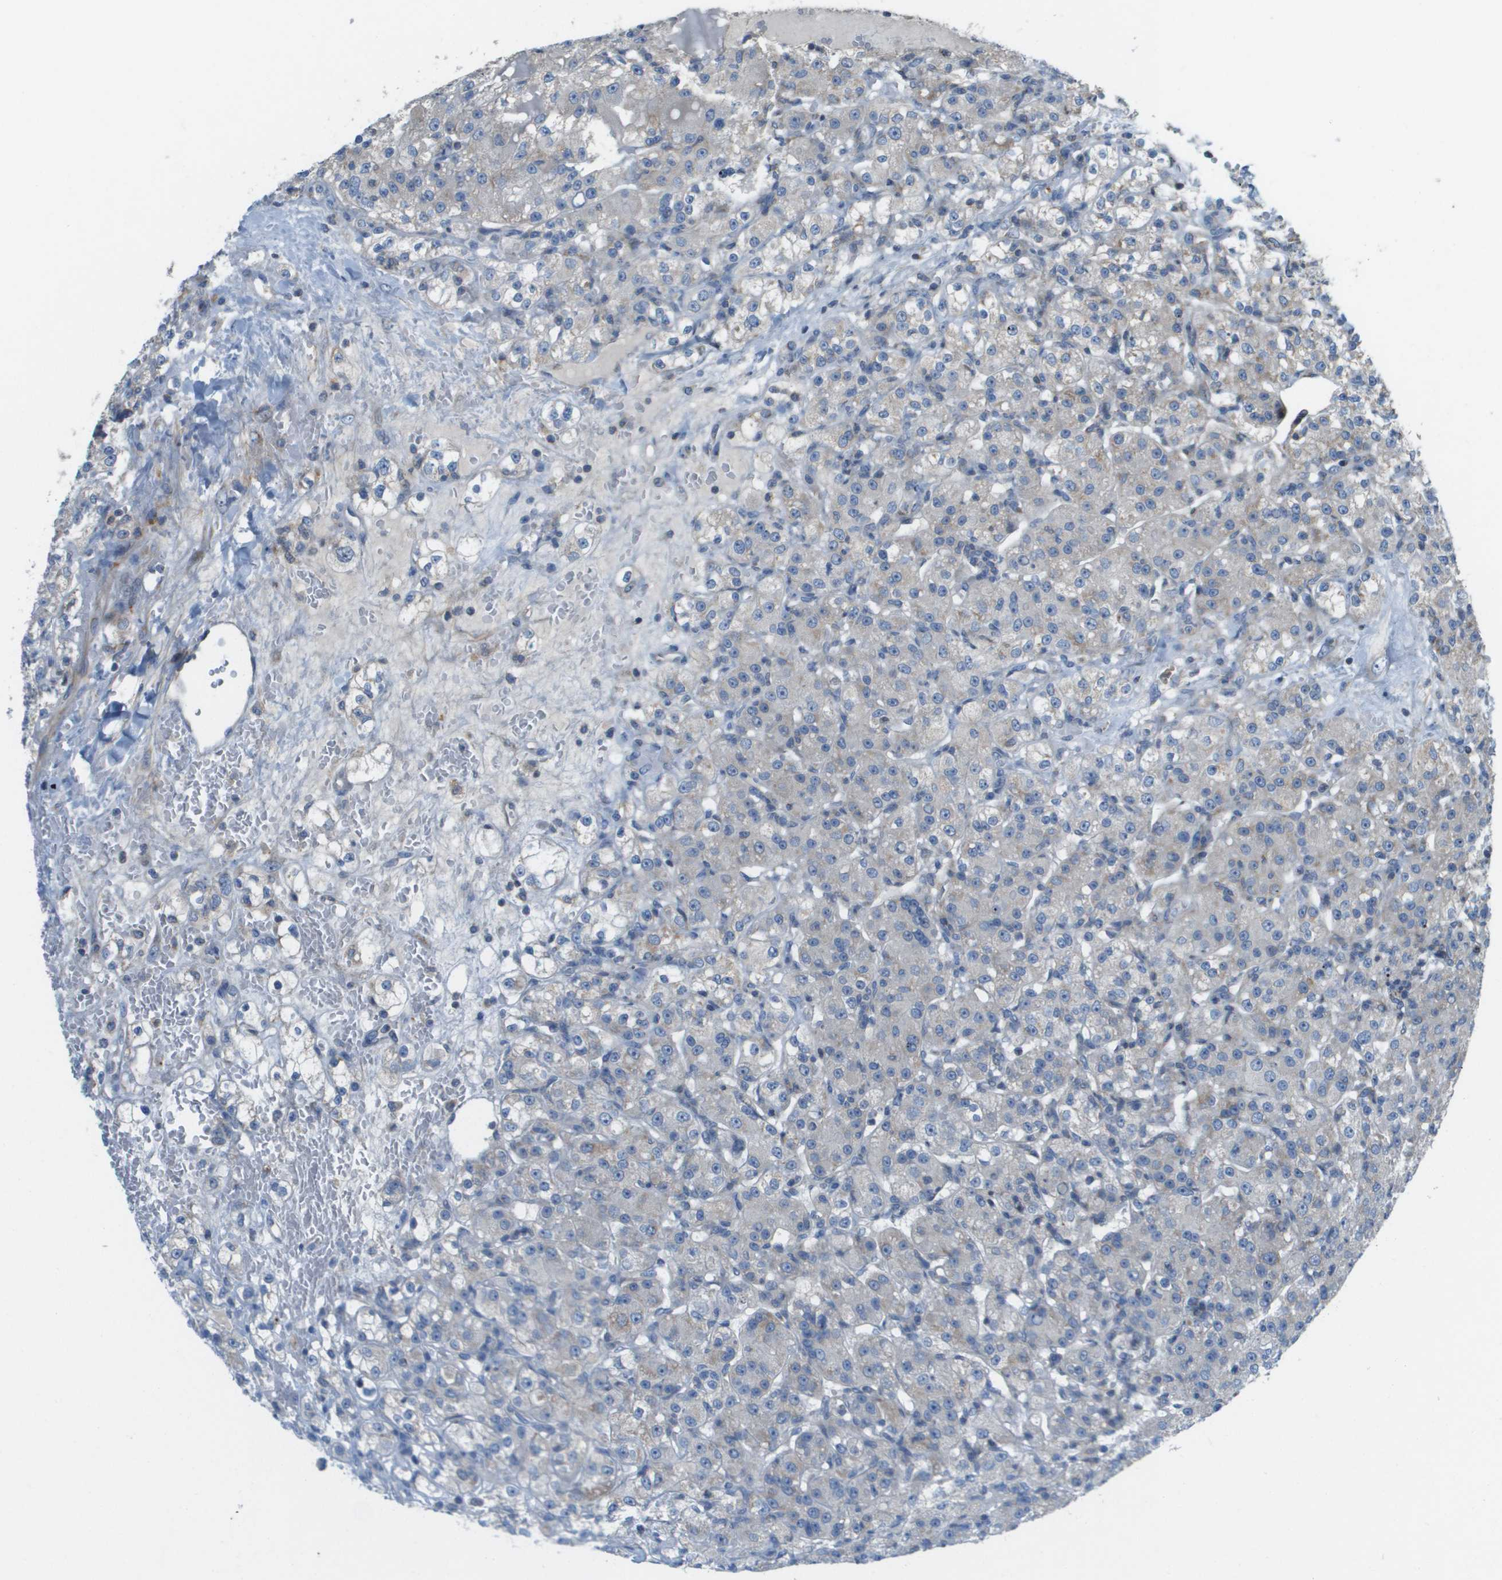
{"staining": {"intensity": "negative", "quantity": "none", "location": "none"}, "tissue": "renal cancer", "cell_type": "Tumor cells", "image_type": "cancer", "snomed": [{"axis": "morphology", "description": "Normal tissue, NOS"}, {"axis": "morphology", "description": "Adenocarcinoma, NOS"}, {"axis": "topography", "description": "Kidney"}], "caption": "The photomicrograph displays no significant staining in tumor cells of renal cancer (adenocarcinoma).", "gene": "GALNT6", "patient": {"sex": "male", "age": 61}}